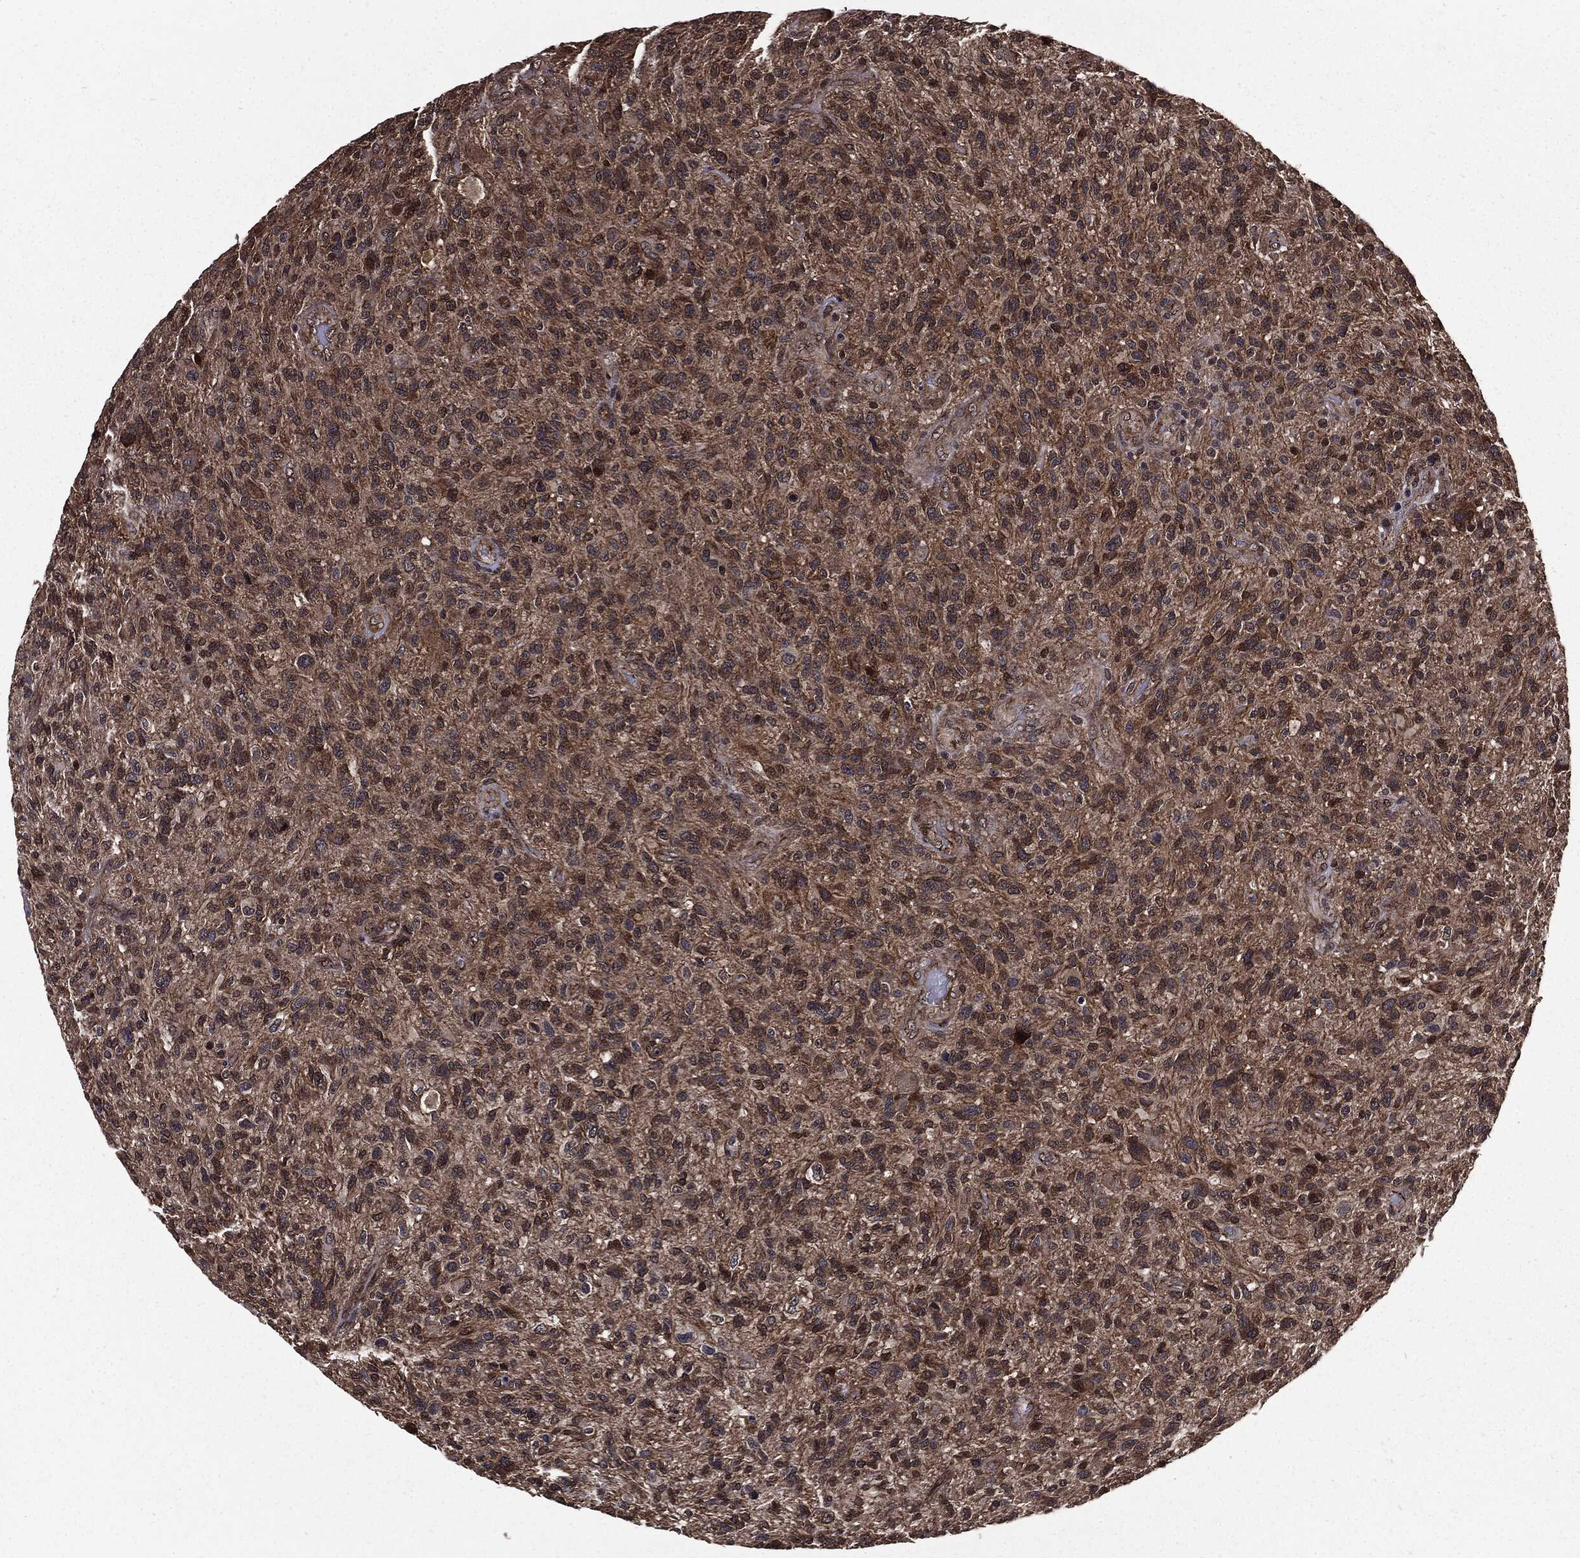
{"staining": {"intensity": "moderate", "quantity": "<25%", "location": "cytoplasmic/membranous"}, "tissue": "glioma", "cell_type": "Tumor cells", "image_type": "cancer", "snomed": [{"axis": "morphology", "description": "Glioma, malignant, High grade"}, {"axis": "topography", "description": "Brain"}], "caption": "Tumor cells exhibit low levels of moderate cytoplasmic/membranous expression in approximately <25% of cells in malignant glioma (high-grade).", "gene": "PTPA", "patient": {"sex": "male", "age": 47}}